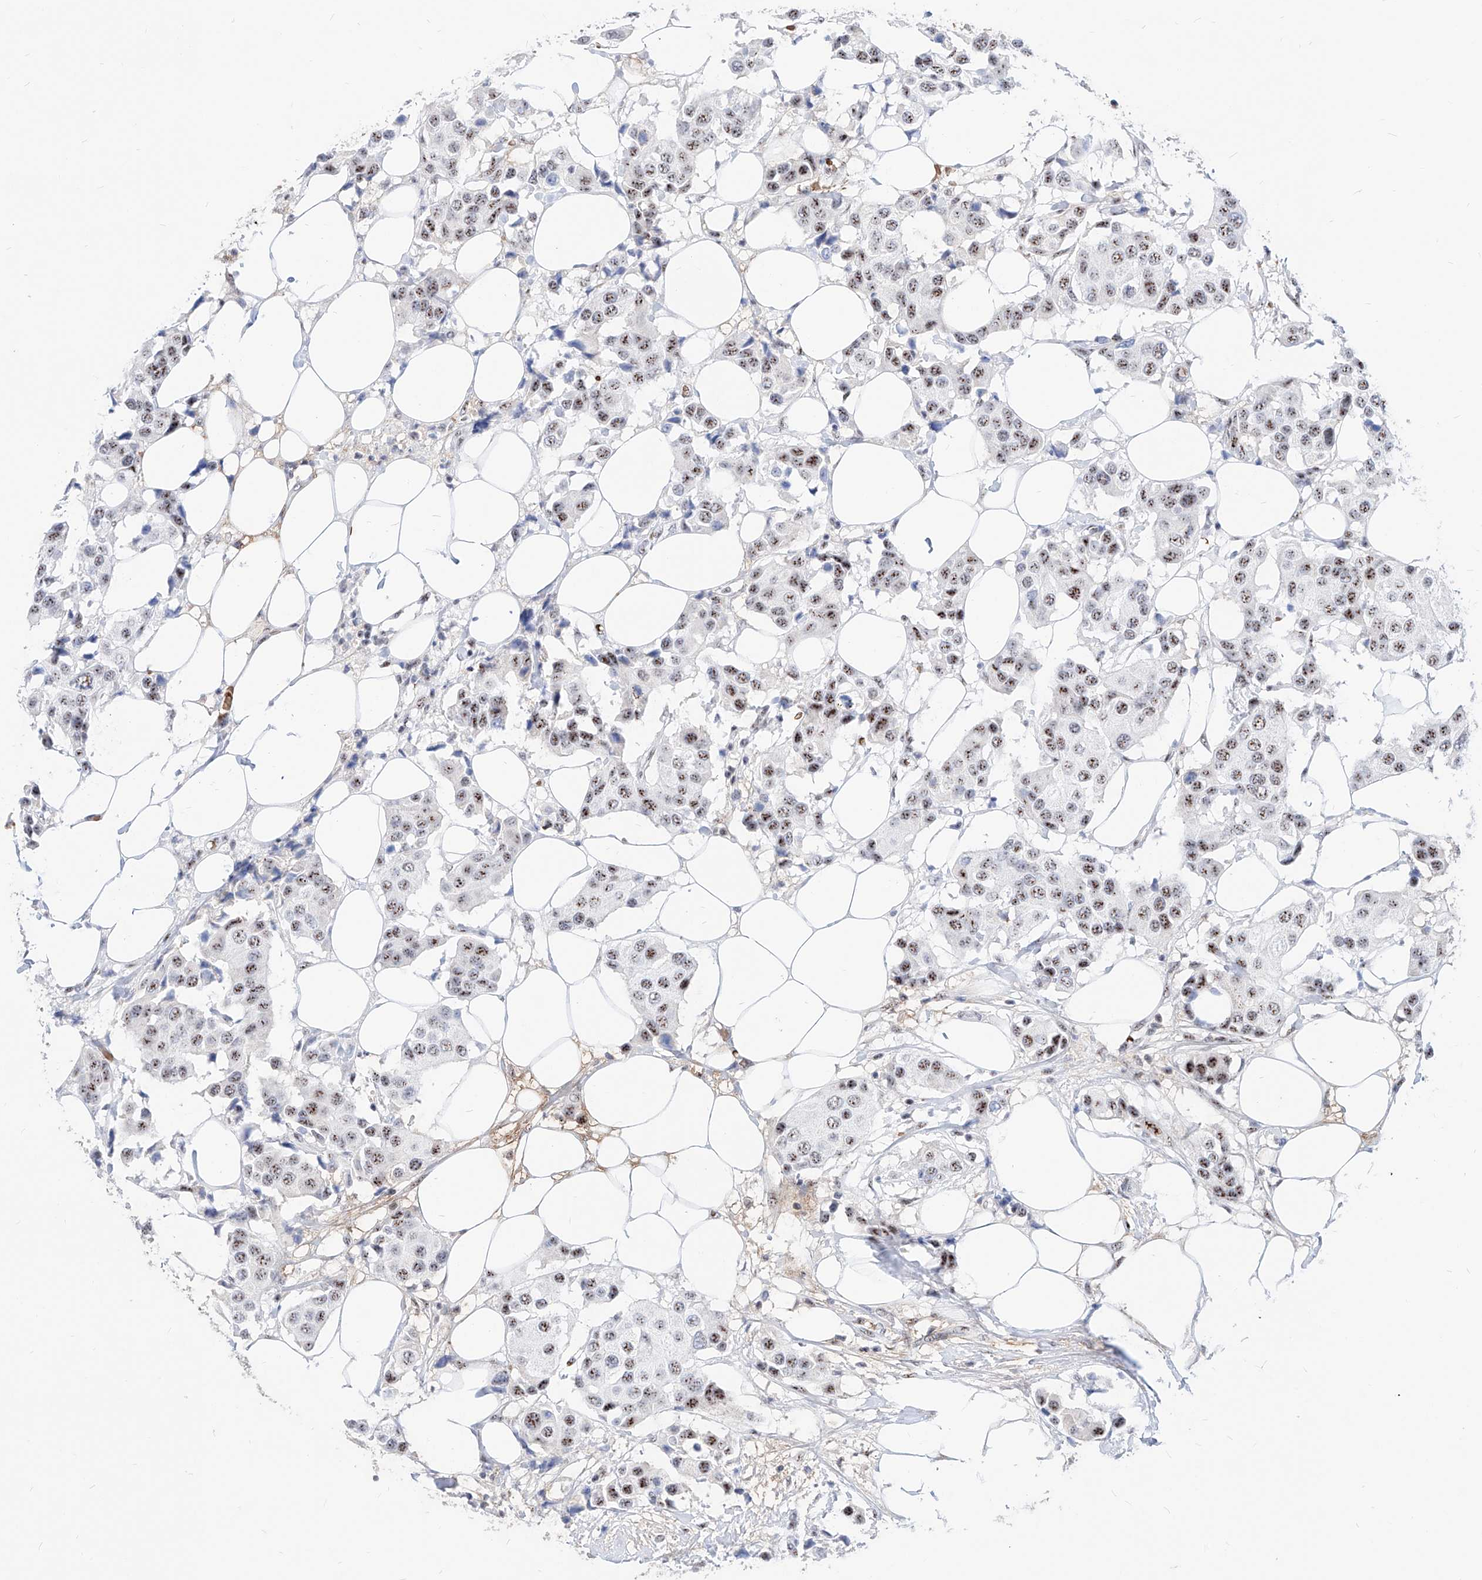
{"staining": {"intensity": "moderate", "quantity": ">75%", "location": "nuclear"}, "tissue": "breast cancer", "cell_type": "Tumor cells", "image_type": "cancer", "snomed": [{"axis": "morphology", "description": "Normal tissue, NOS"}, {"axis": "morphology", "description": "Duct carcinoma"}, {"axis": "topography", "description": "Breast"}], "caption": "Moderate nuclear staining for a protein is present in approximately >75% of tumor cells of breast cancer using immunohistochemistry.", "gene": "ZFP42", "patient": {"sex": "female", "age": 39}}